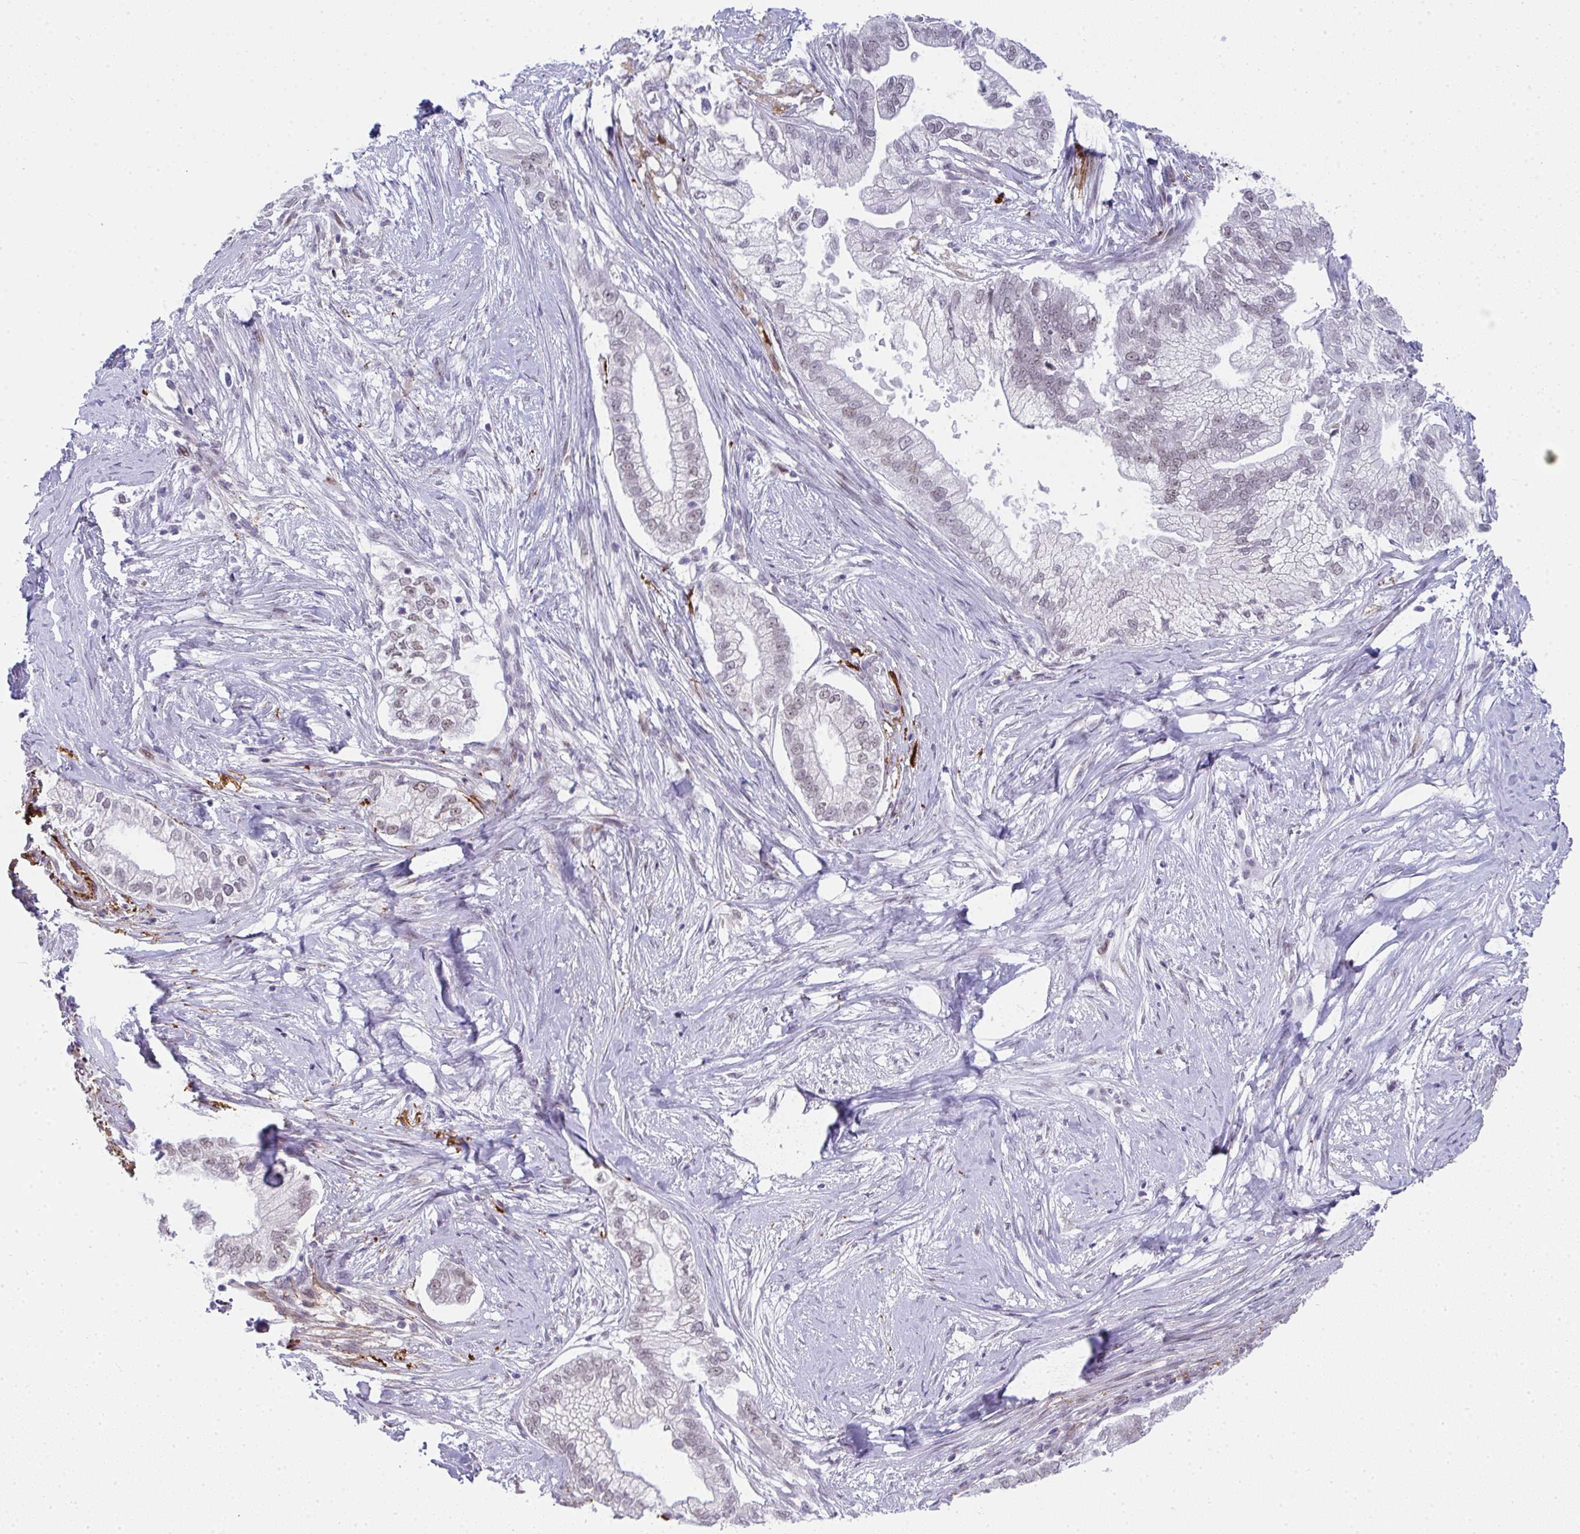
{"staining": {"intensity": "weak", "quantity": "<25%", "location": "nuclear"}, "tissue": "pancreatic cancer", "cell_type": "Tumor cells", "image_type": "cancer", "snomed": [{"axis": "morphology", "description": "Adenocarcinoma, NOS"}, {"axis": "topography", "description": "Pancreas"}], "caption": "Image shows no protein expression in tumor cells of pancreatic cancer (adenocarcinoma) tissue. (DAB (3,3'-diaminobenzidine) immunohistochemistry with hematoxylin counter stain).", "gene": "TNMD", "patient": {"sex": "male", "age": 70}}